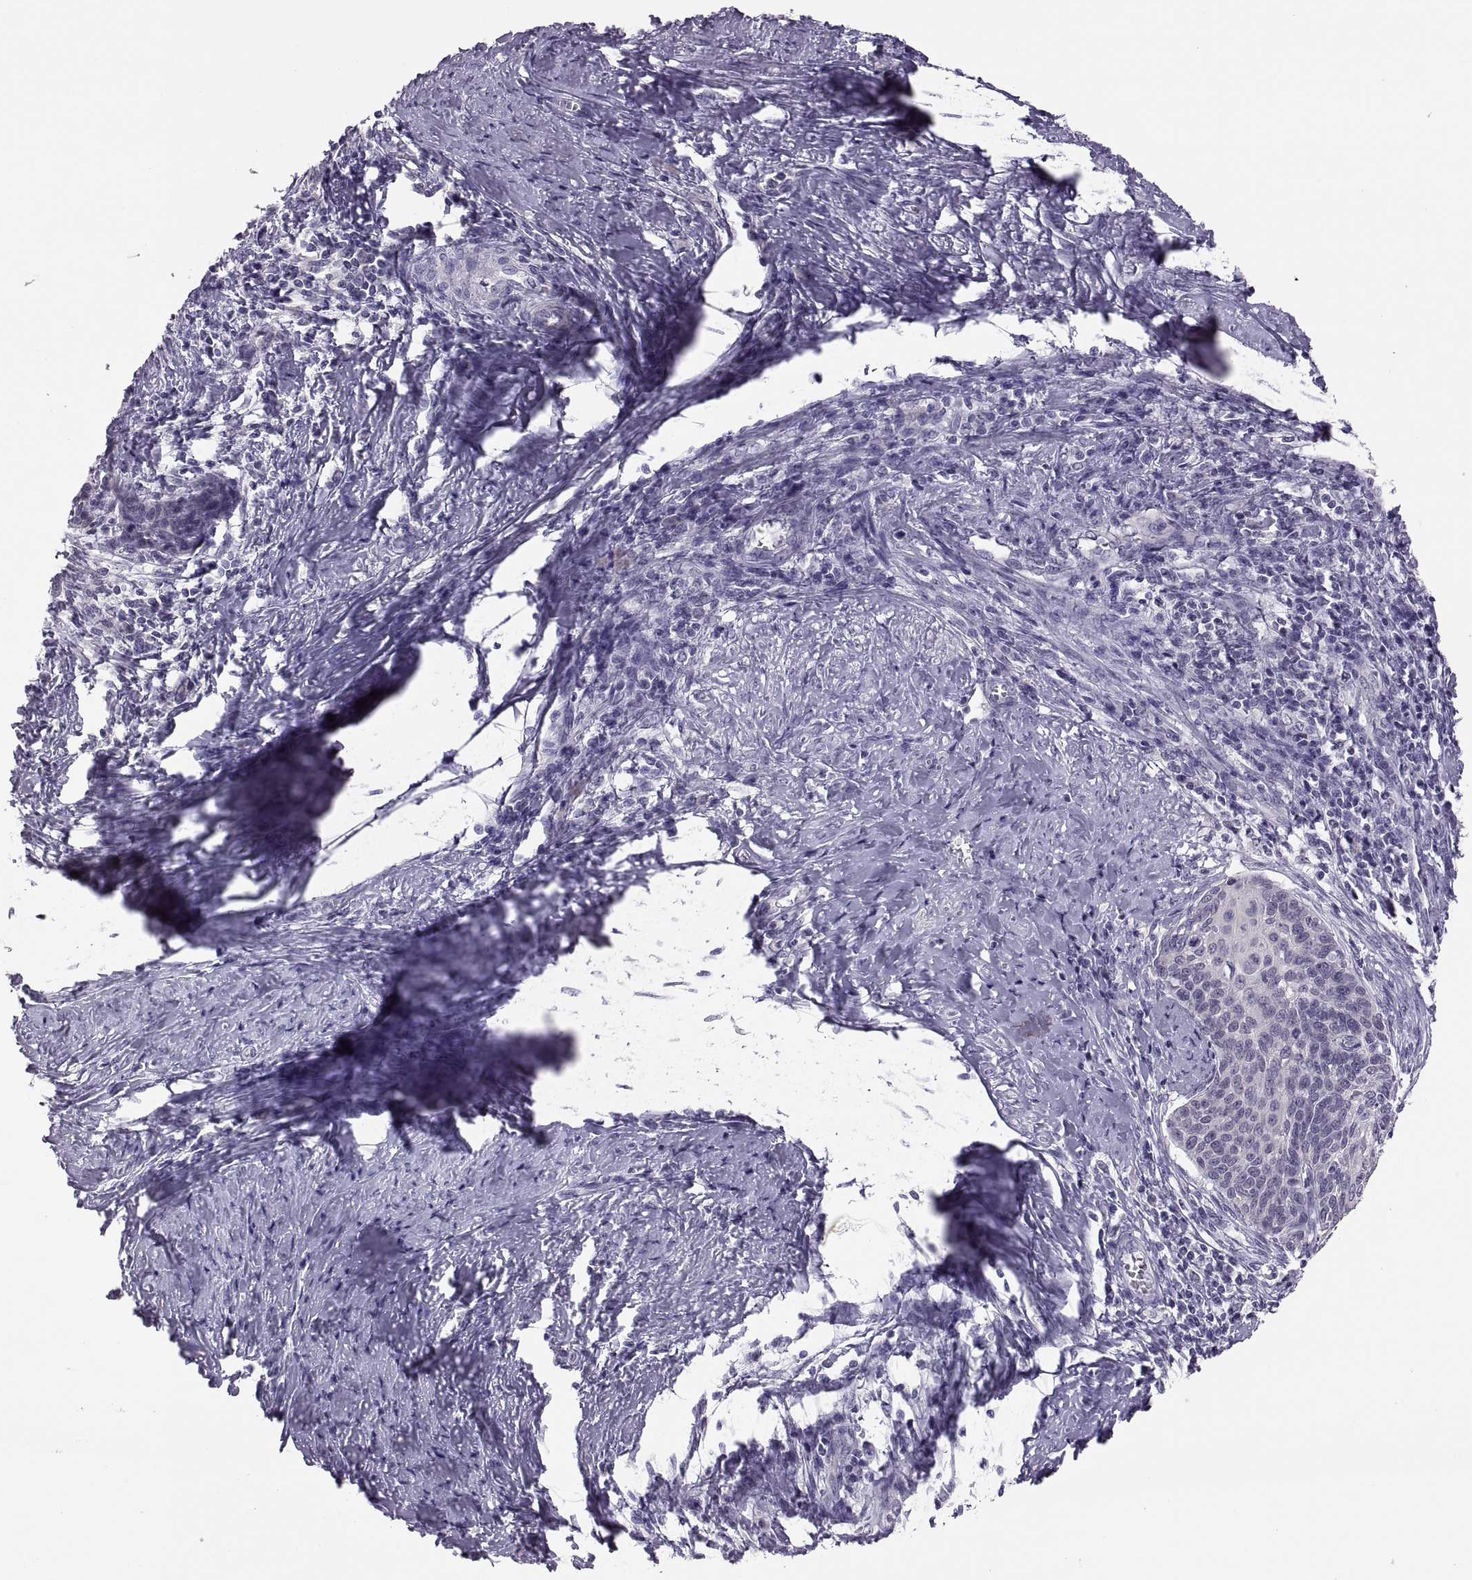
{"staining": {"intensity": "negative", "quantity": "none", "location": "none"}, "tissue": "cervical cancer", "cell_type": "Tumor cells", "image_type": "cancer", "snomed": [{"axis": "morphology", "description": "Squamous cell carcinoma, NOS"}, {"axis": "topography", "description": "Cervix"}], "caption": "An image of squamous cell carcinoma (cervical) stained for a protein shows no brown staining in tumor cells.", "gene": "ADH6", "patient": {"sex": "female", "age": 39}}